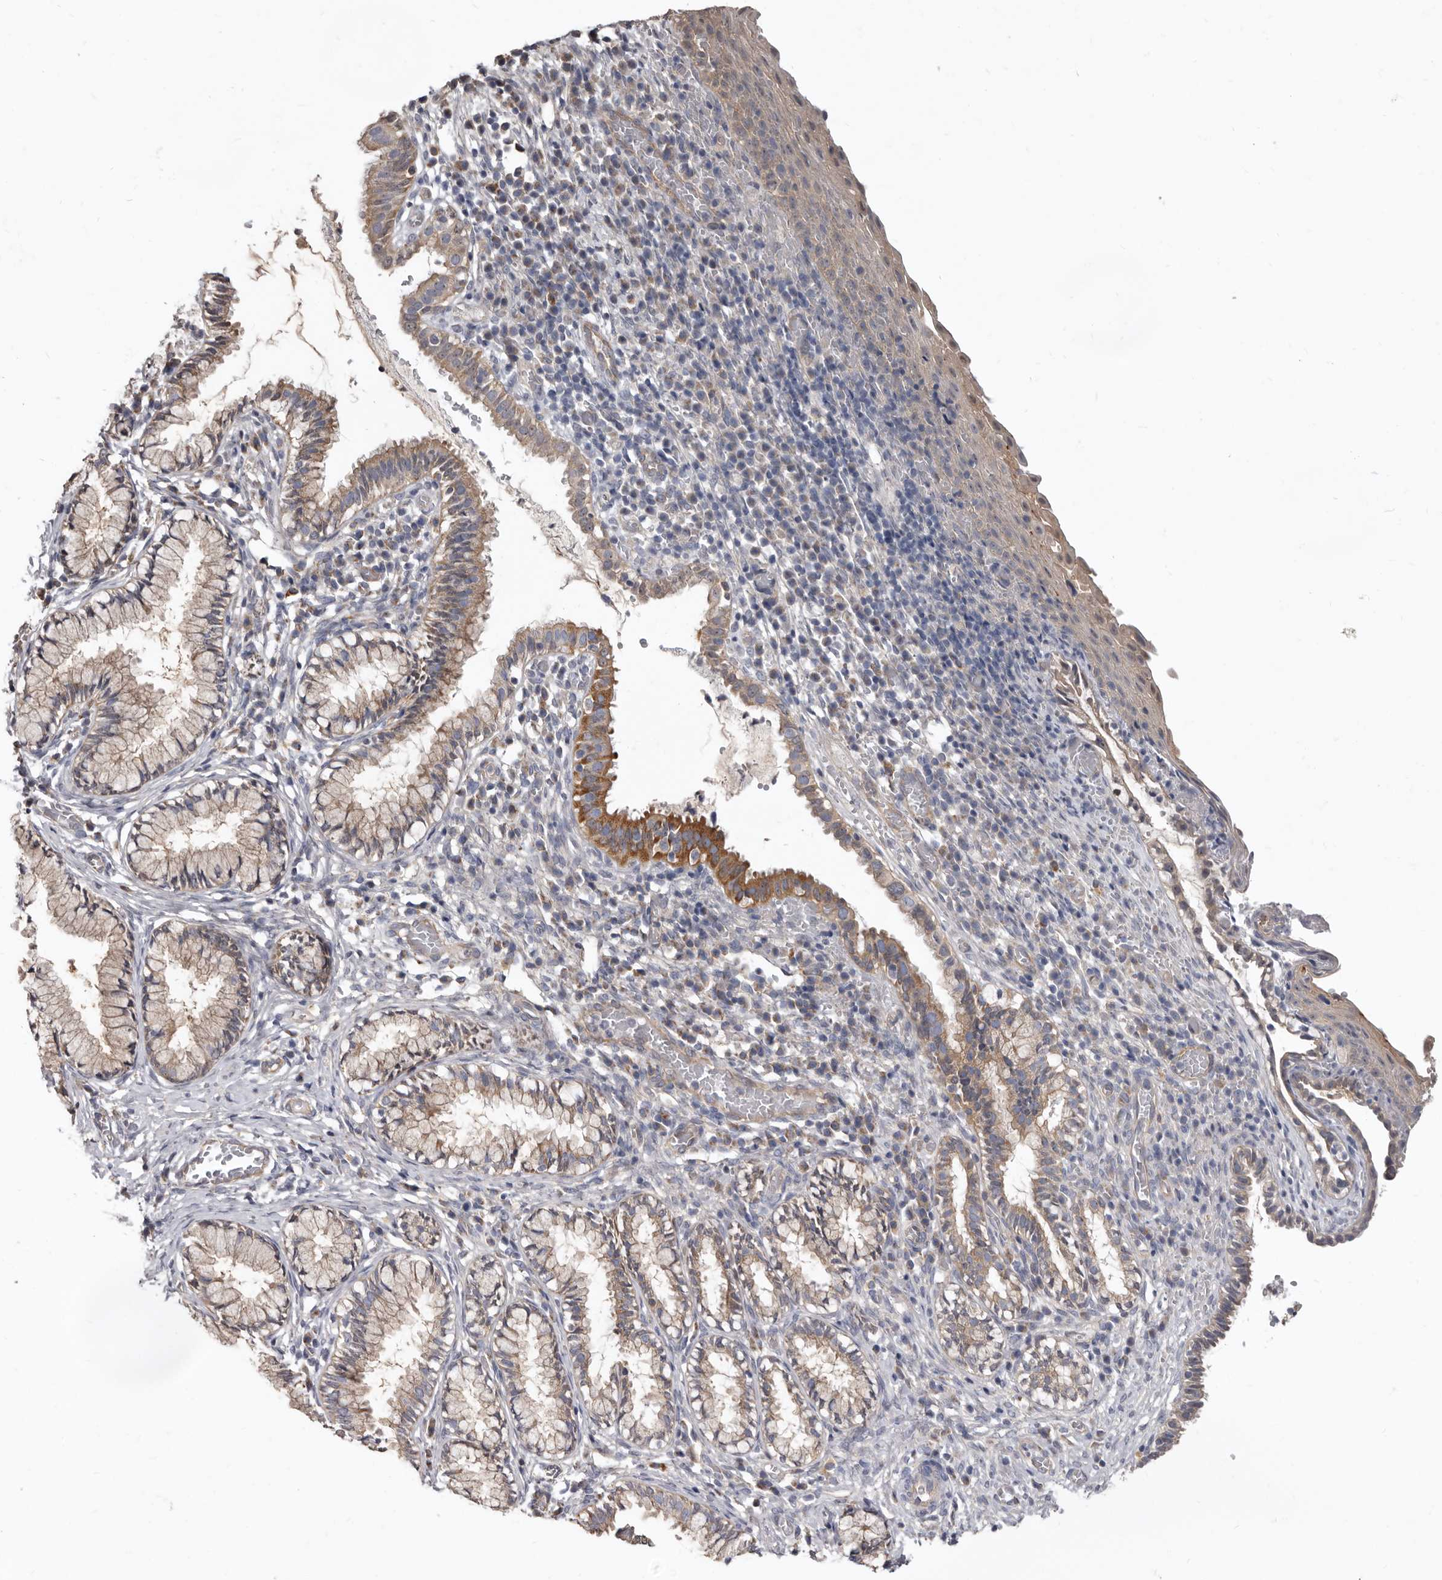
{"staining": {"intensity": "moderate", "quantity": "25%-75%", "location": "cytoplasmic/membranous,nuclear"}, "tissue": "cervix", "cell_type": "Glandular cells", "image_type": "normal", "snomed": [{"axis": "morphology", "description": "Normal tissue, NOS"}, {"axis": "topography", "description": "Cervix"}], "caption": "Glandular cells demonstrate medium levels of moderate cytoplasmic/membranous,nuclear expression in approximately 25%-75% of cells in unremarkable cervix.", "gene": "FMO2", "patient": {"sex": "female", "age": 27}}